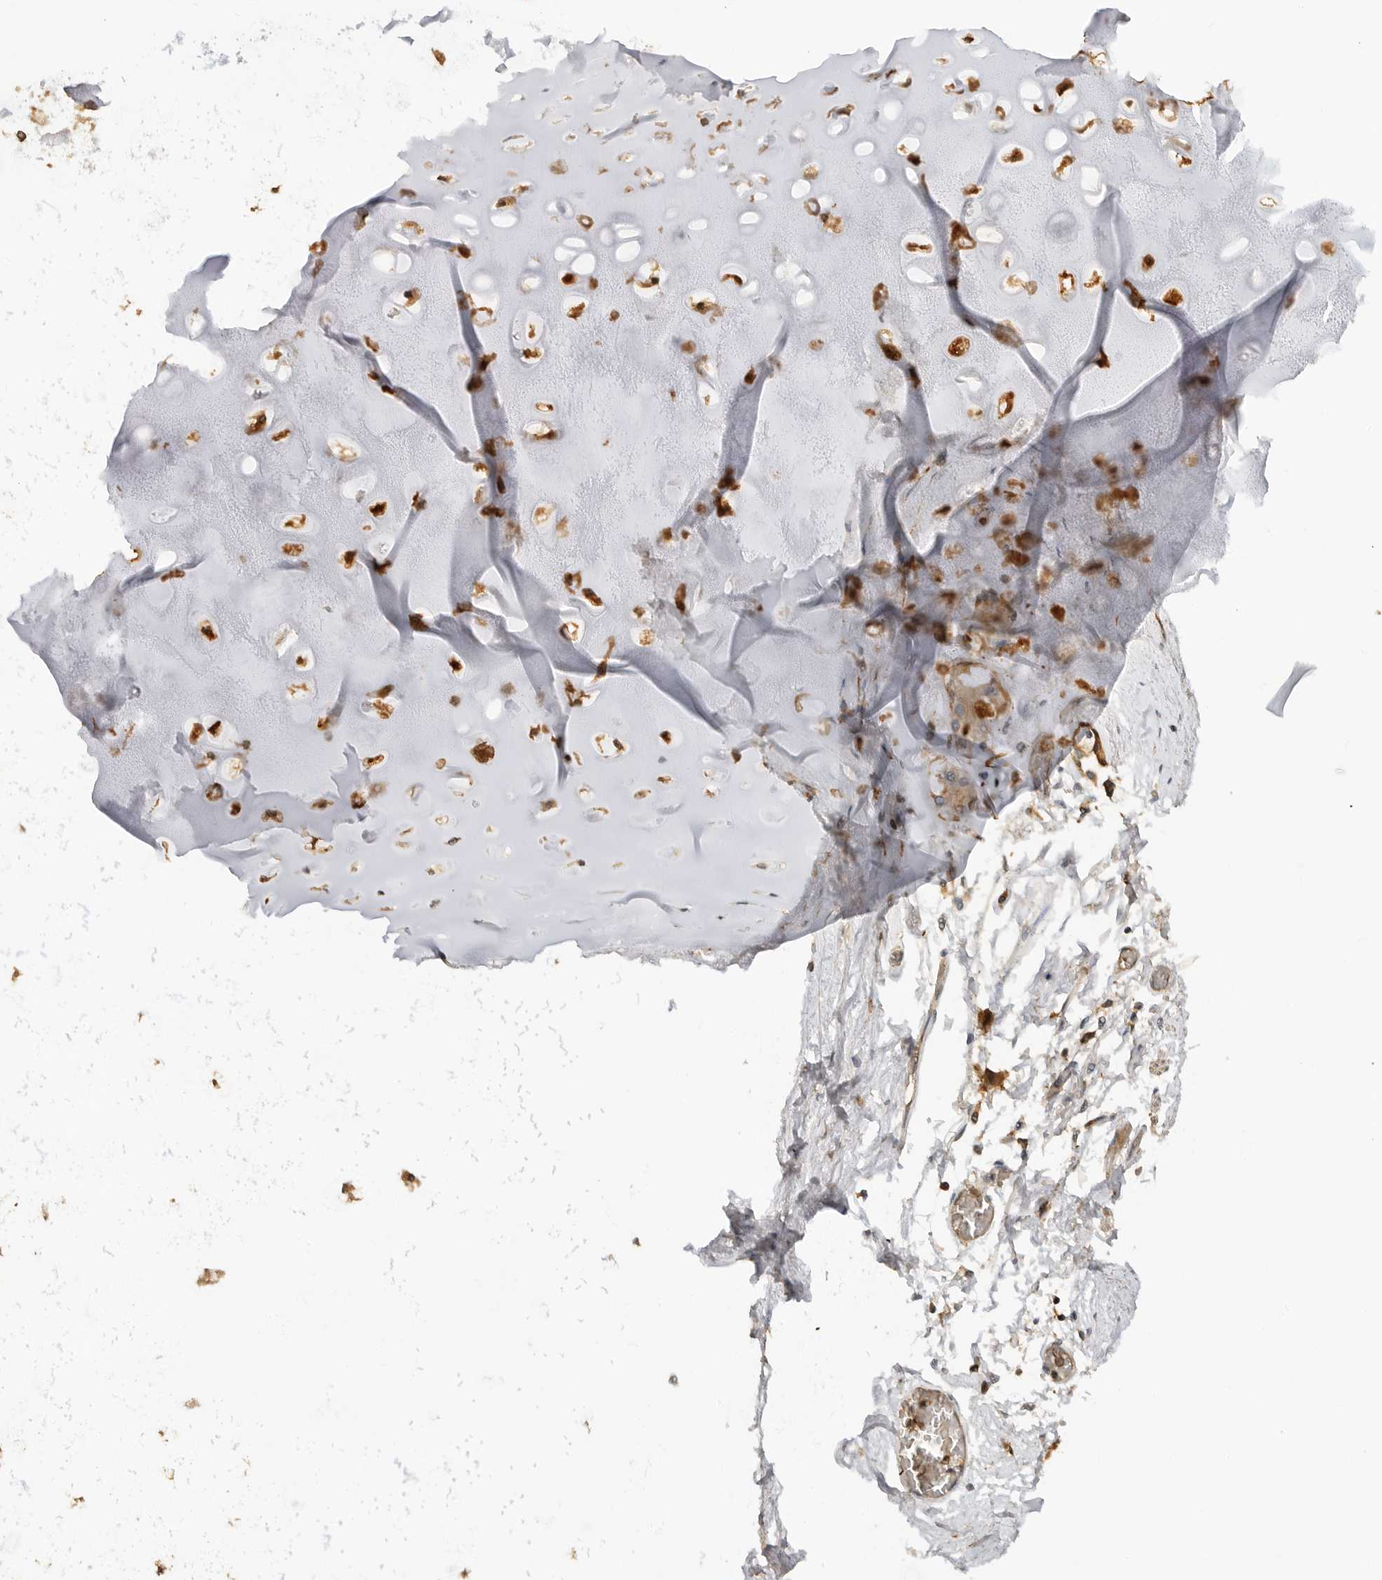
{"staining": {"intensity": "weak", "quantity": ">75%", "location": "cytoplasmic/membranous"}, "tissue": "adipose tissue", "cell_type": "Adipocytes", "image_type": "normal", "snomed": [{"axis": "morphology", "description": "Normal tissue, NOS"}, {"axis": "topography", "description": "Cartilage tissue"}, {"axis": "topography", "description": "Lung"}], "caption": "An immunohistochemistry histopathology image of benign tissue is shown. Protein staining in brown highlights weak cytoplasmic/membranous positivity in adipose tissue within adipocytes.", "gene": "CLDN12", "patient": {"sex": "female", "age": 77}}